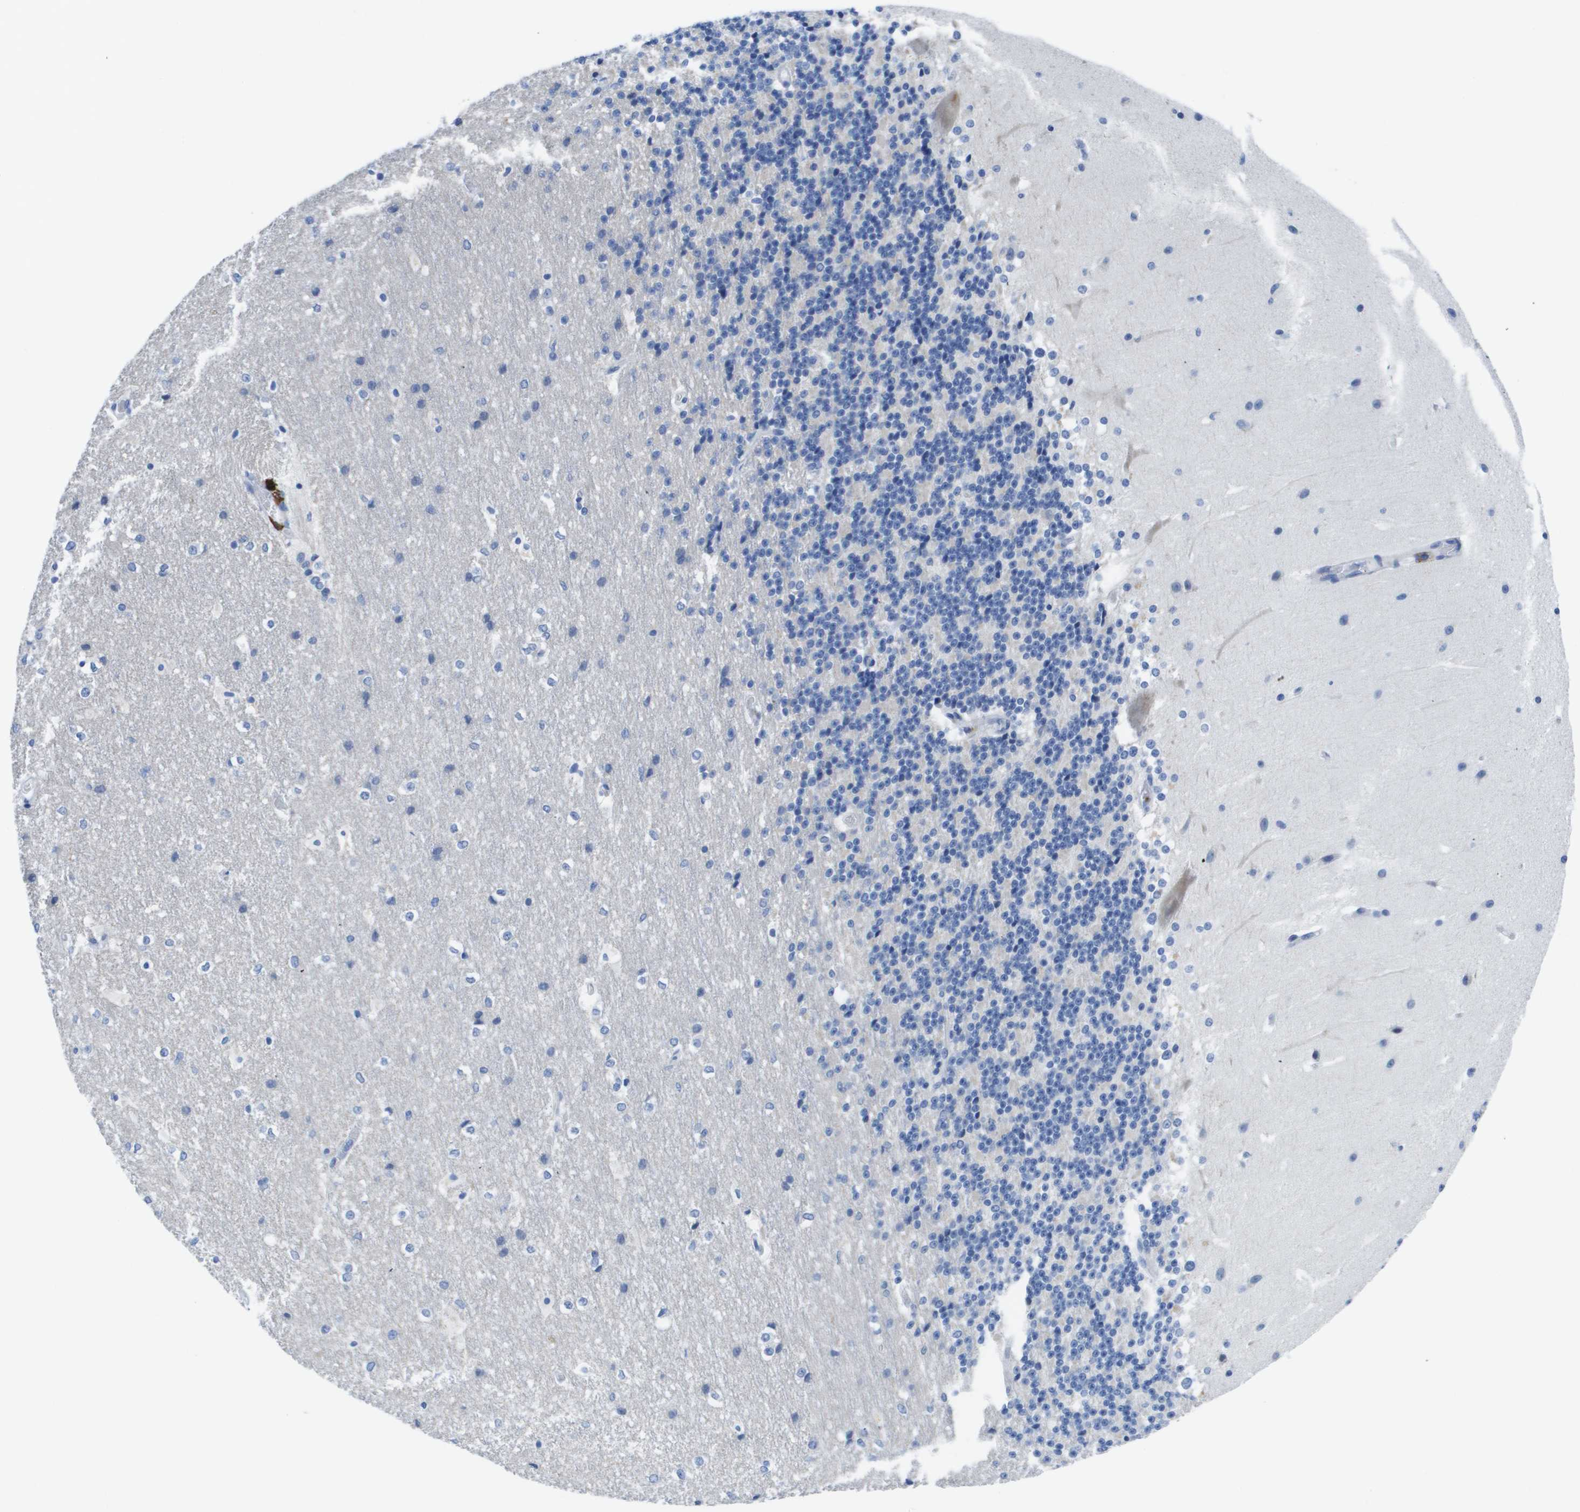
{"staining": {"intensity": "negative", "quantity": "none", "location": "none"}, "tissue": "cerebellum", "cell_type": "Cells in granular layer", "image_type": "normal", "snomed": [{"axis": "morphology", "description": "Normal tissue, NOS"}, {"axis": "topography", "description": "Cerebellum"}], "caption": "Immunohistochemistry of unremarkable cerebellum shows no staining in cells in granular layer.", "gene": "MS4A1", "patient": {"sex": "female", "age": 19}}